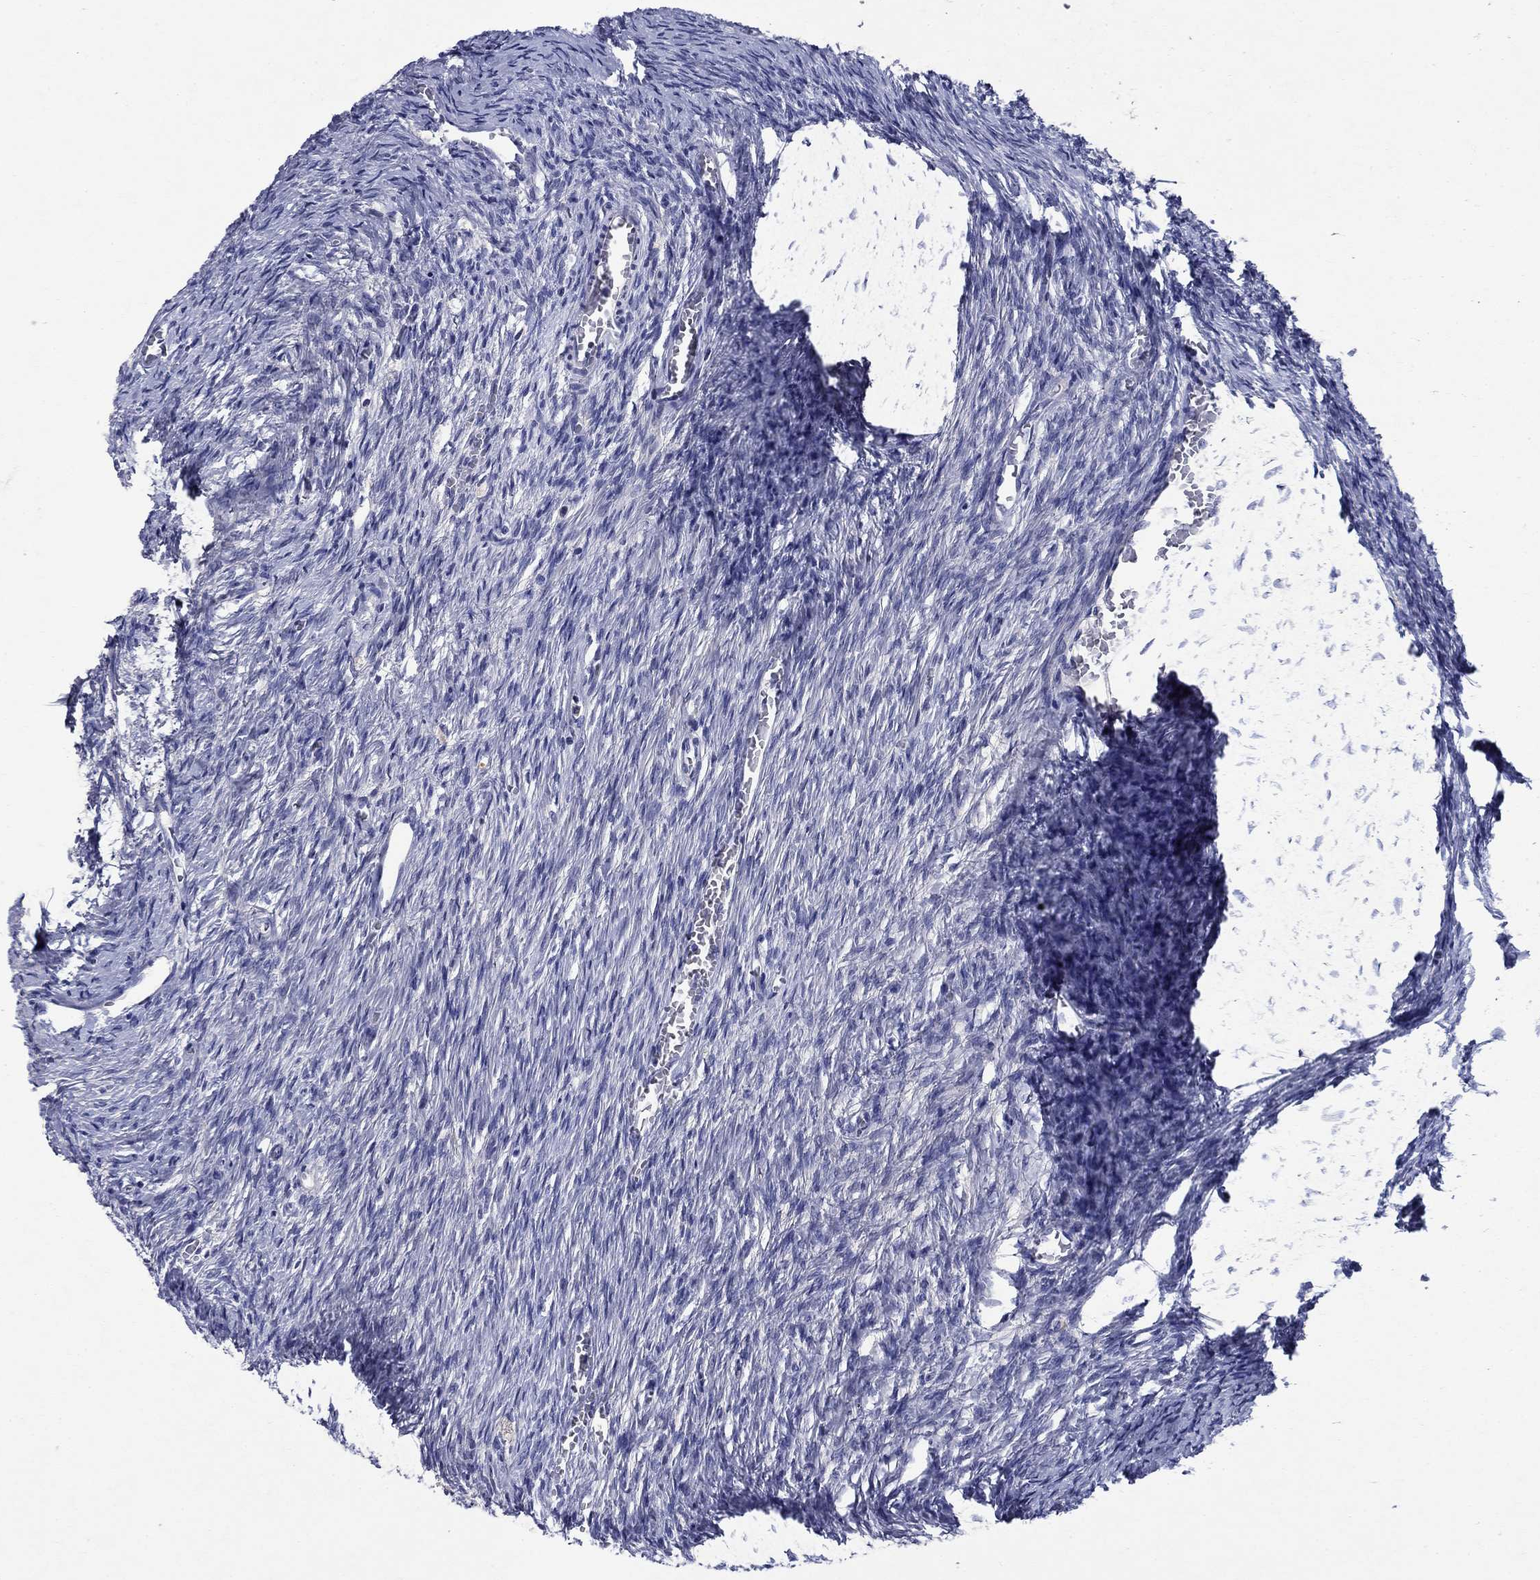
{"staining": {"intensity": "negative", "quantity": "none", "location": "none"}, "tissue": "ovary", "cell_type": "Follicle cells", "image_type": "normal", "snomed": [{"axis": "morphology", "description": "Normal tissue, NOS"}, {"axis": "topography", "description": "Ovary"}], "caption": "Follicle cells are negative for brown protein staining in benign ovary. Nuclei are stained in blue.", "gene": "SULT2B1", "patient": {"sex": "female", "age": 39}}